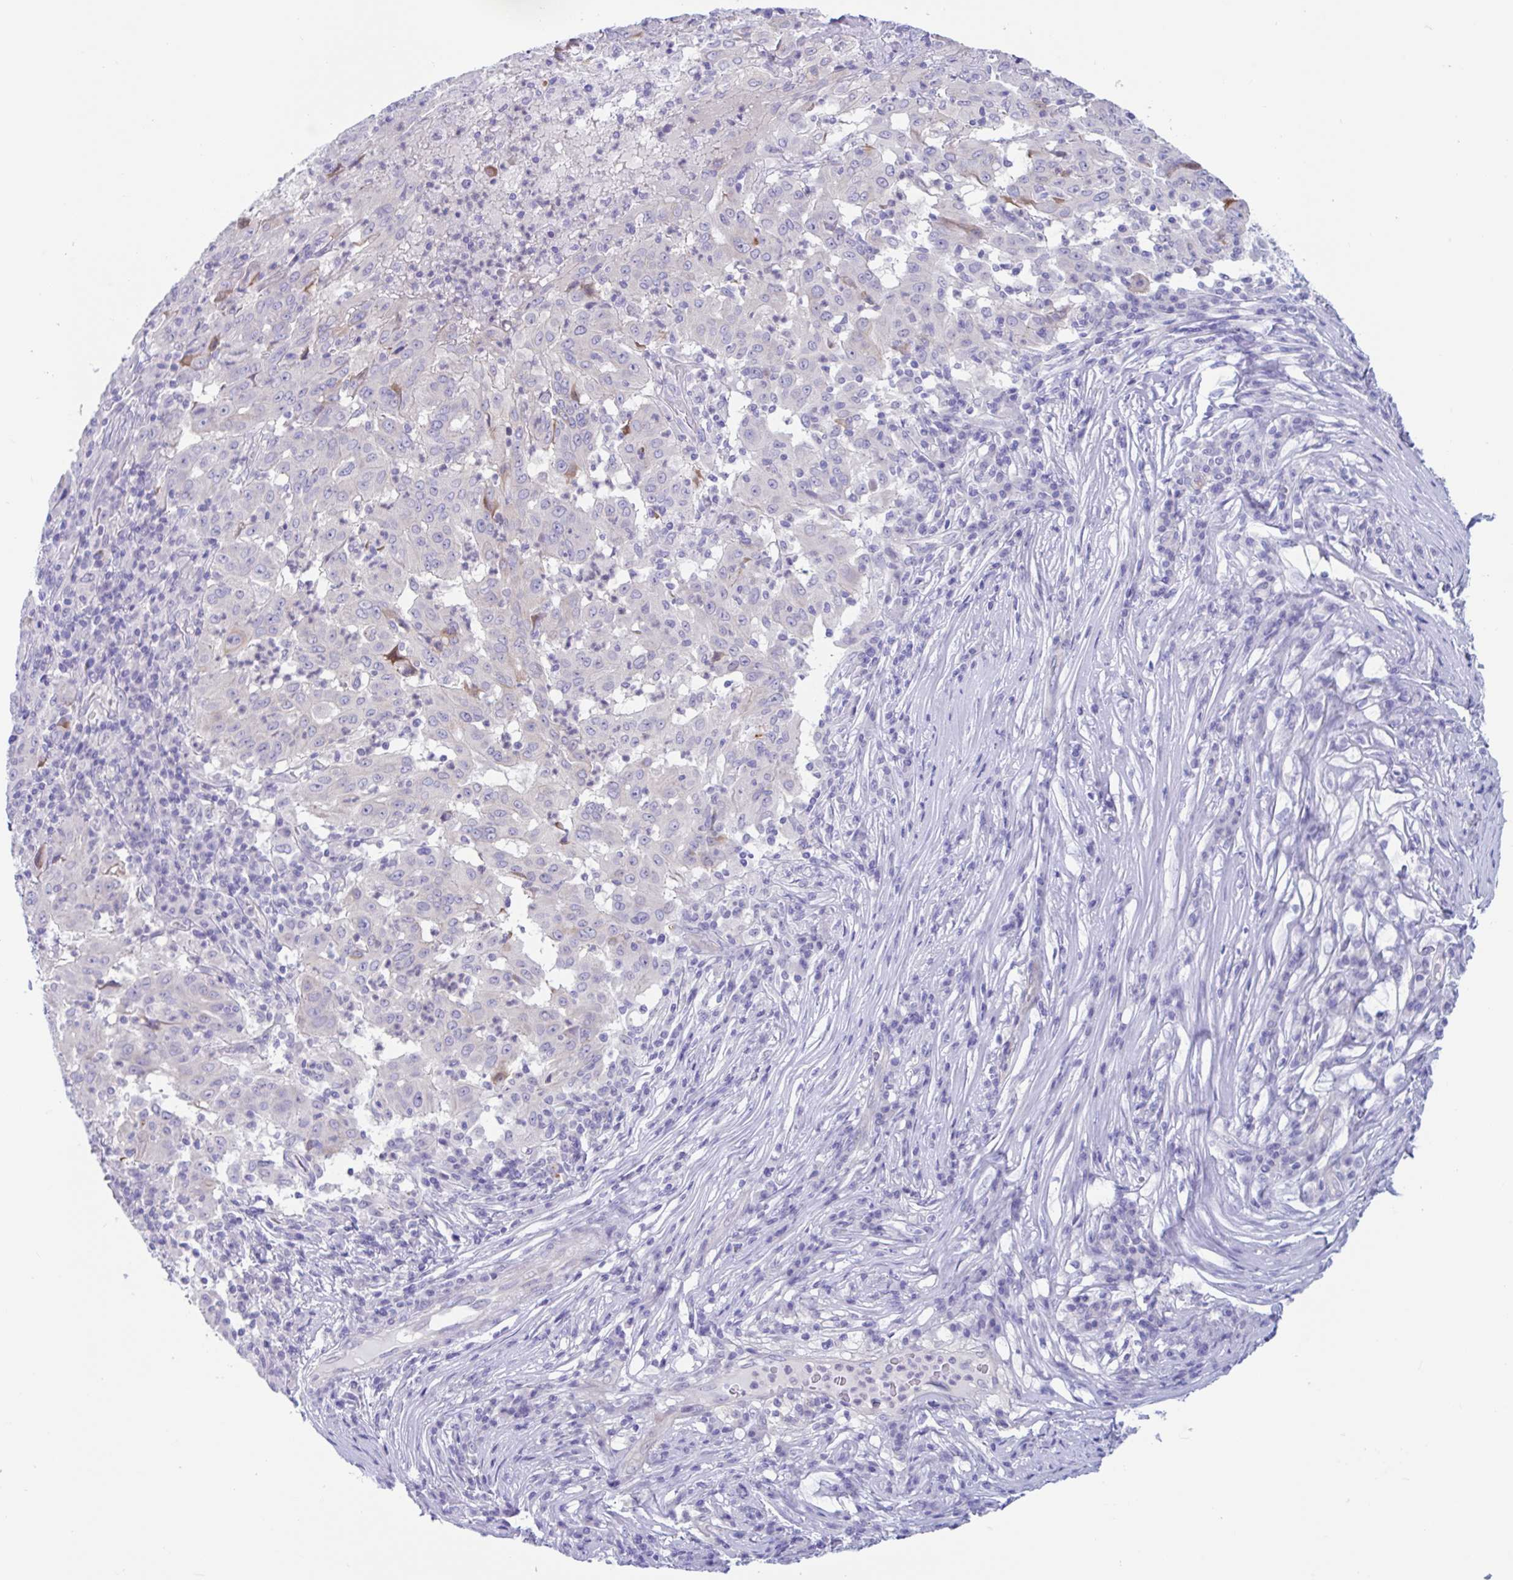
{"staining": {"intensity": "negative", "quantity": "none", "location": "none"}, "tissue": "pancreatic cancer", "cell_type": "Tumor cells", "image_type": "cancer", "snomed": [{"axis": "morphology", "description": "Adenocarcinoma, NOS"}, {"axis": "topography", "description": "Pancreas"}], "caption": "A high-resolution histopathology image shows IHC staining of pancreatic adenocarcinoma, which displays no significant positivity in tumor cells. Nuclei are stained in blue.", "gene": "OR6N2", "patient": {"sex": "male", "age": 63}}